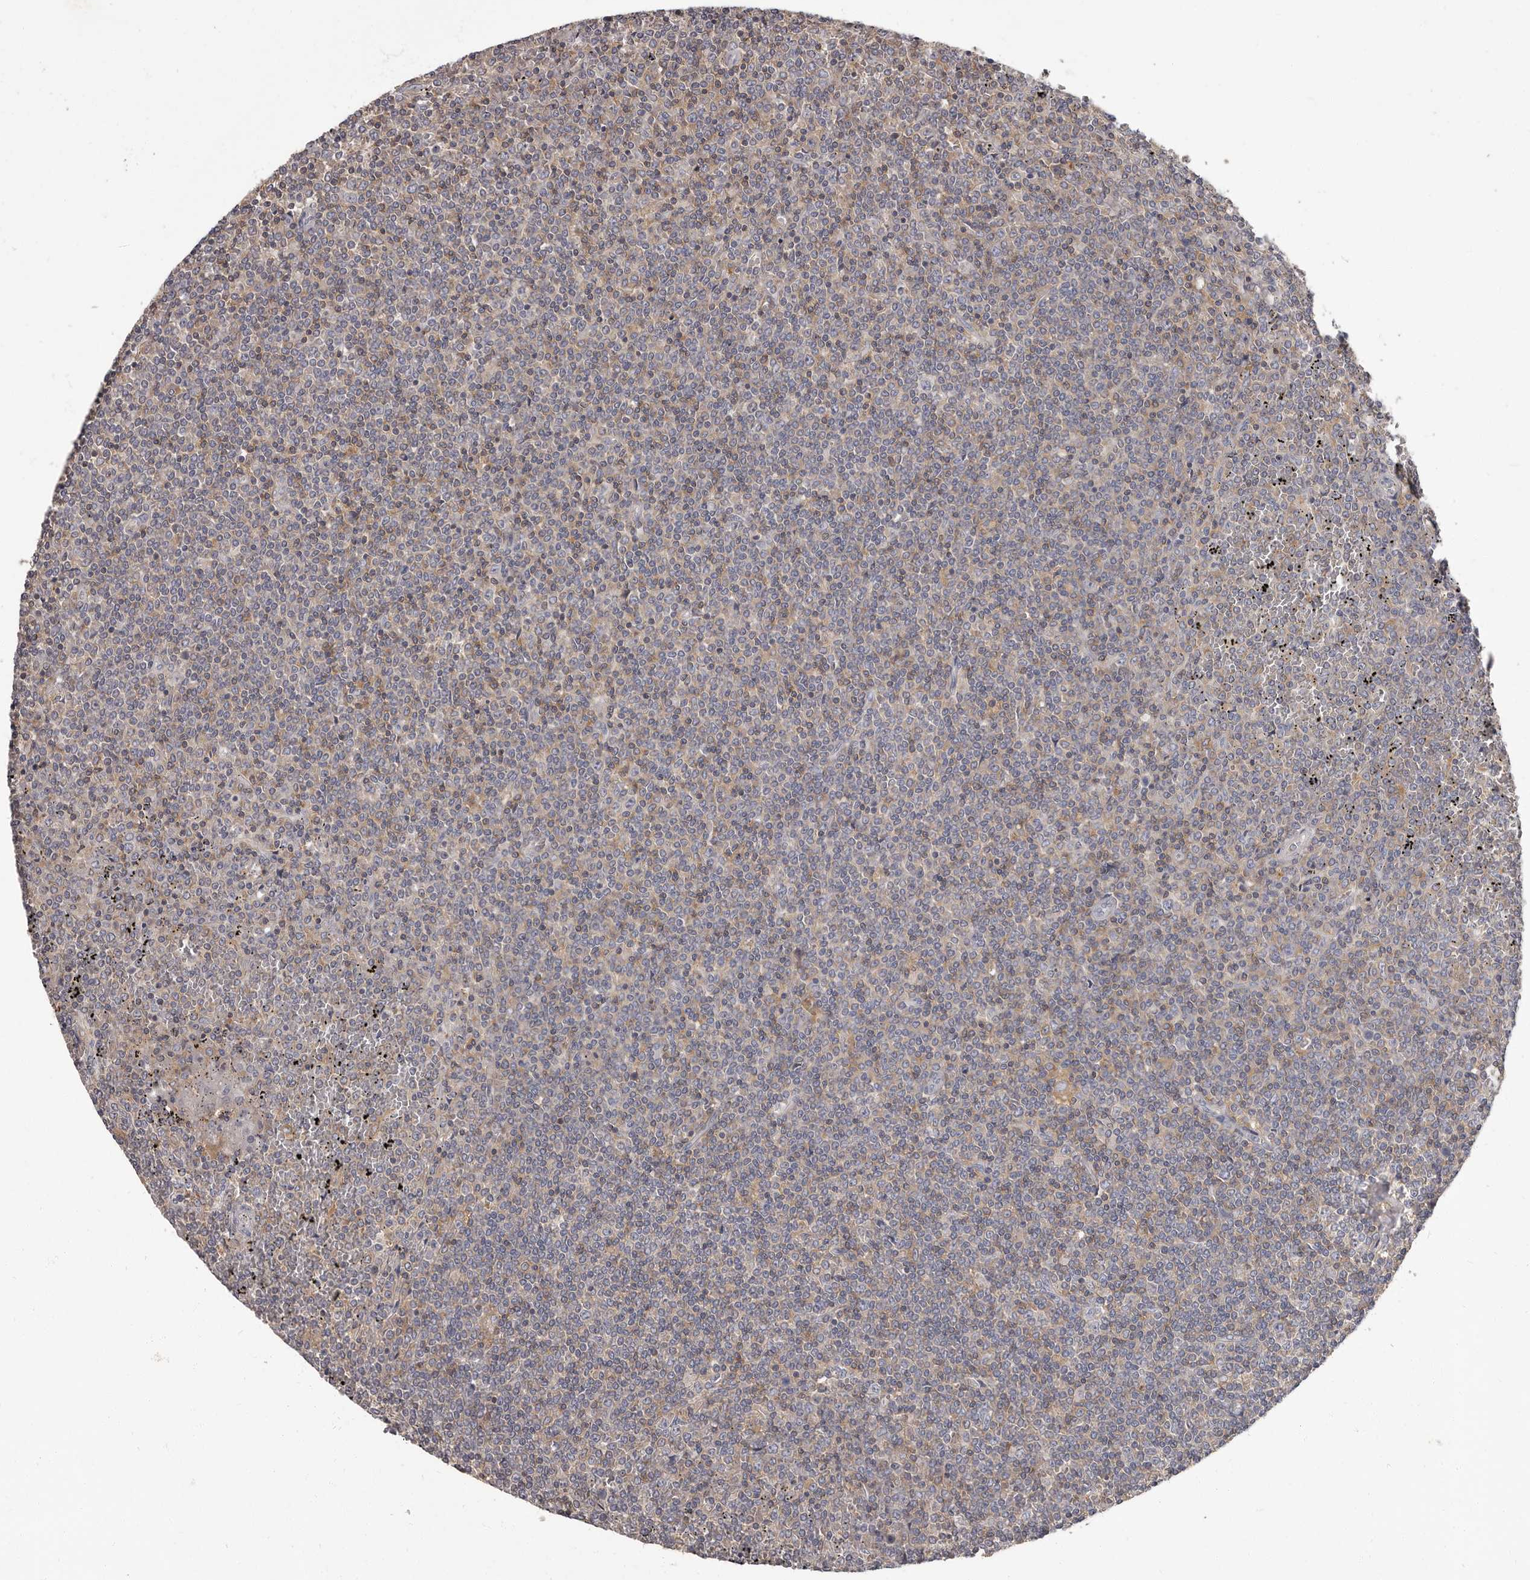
{"staining": {"intensity": "negative", "quantity": "none", "location": "none"}, "tissue": "lymphoma", "cell_type": "Tumor cells", "image_type": "cancer", "snomed": [{"axis": "morphology", "description": "Malignant lymphoma, non-Hodgkin's type, Low grade"}, {"axis": "topography", "description": "Spleen"}], "caption": "The micrograph reveals no significant positivity in tumor cells of low-grade malignant lymphoma, non-Hodgkin's type.", "gene": "APEH", "patient": {"sex": "female", "age": 19}}